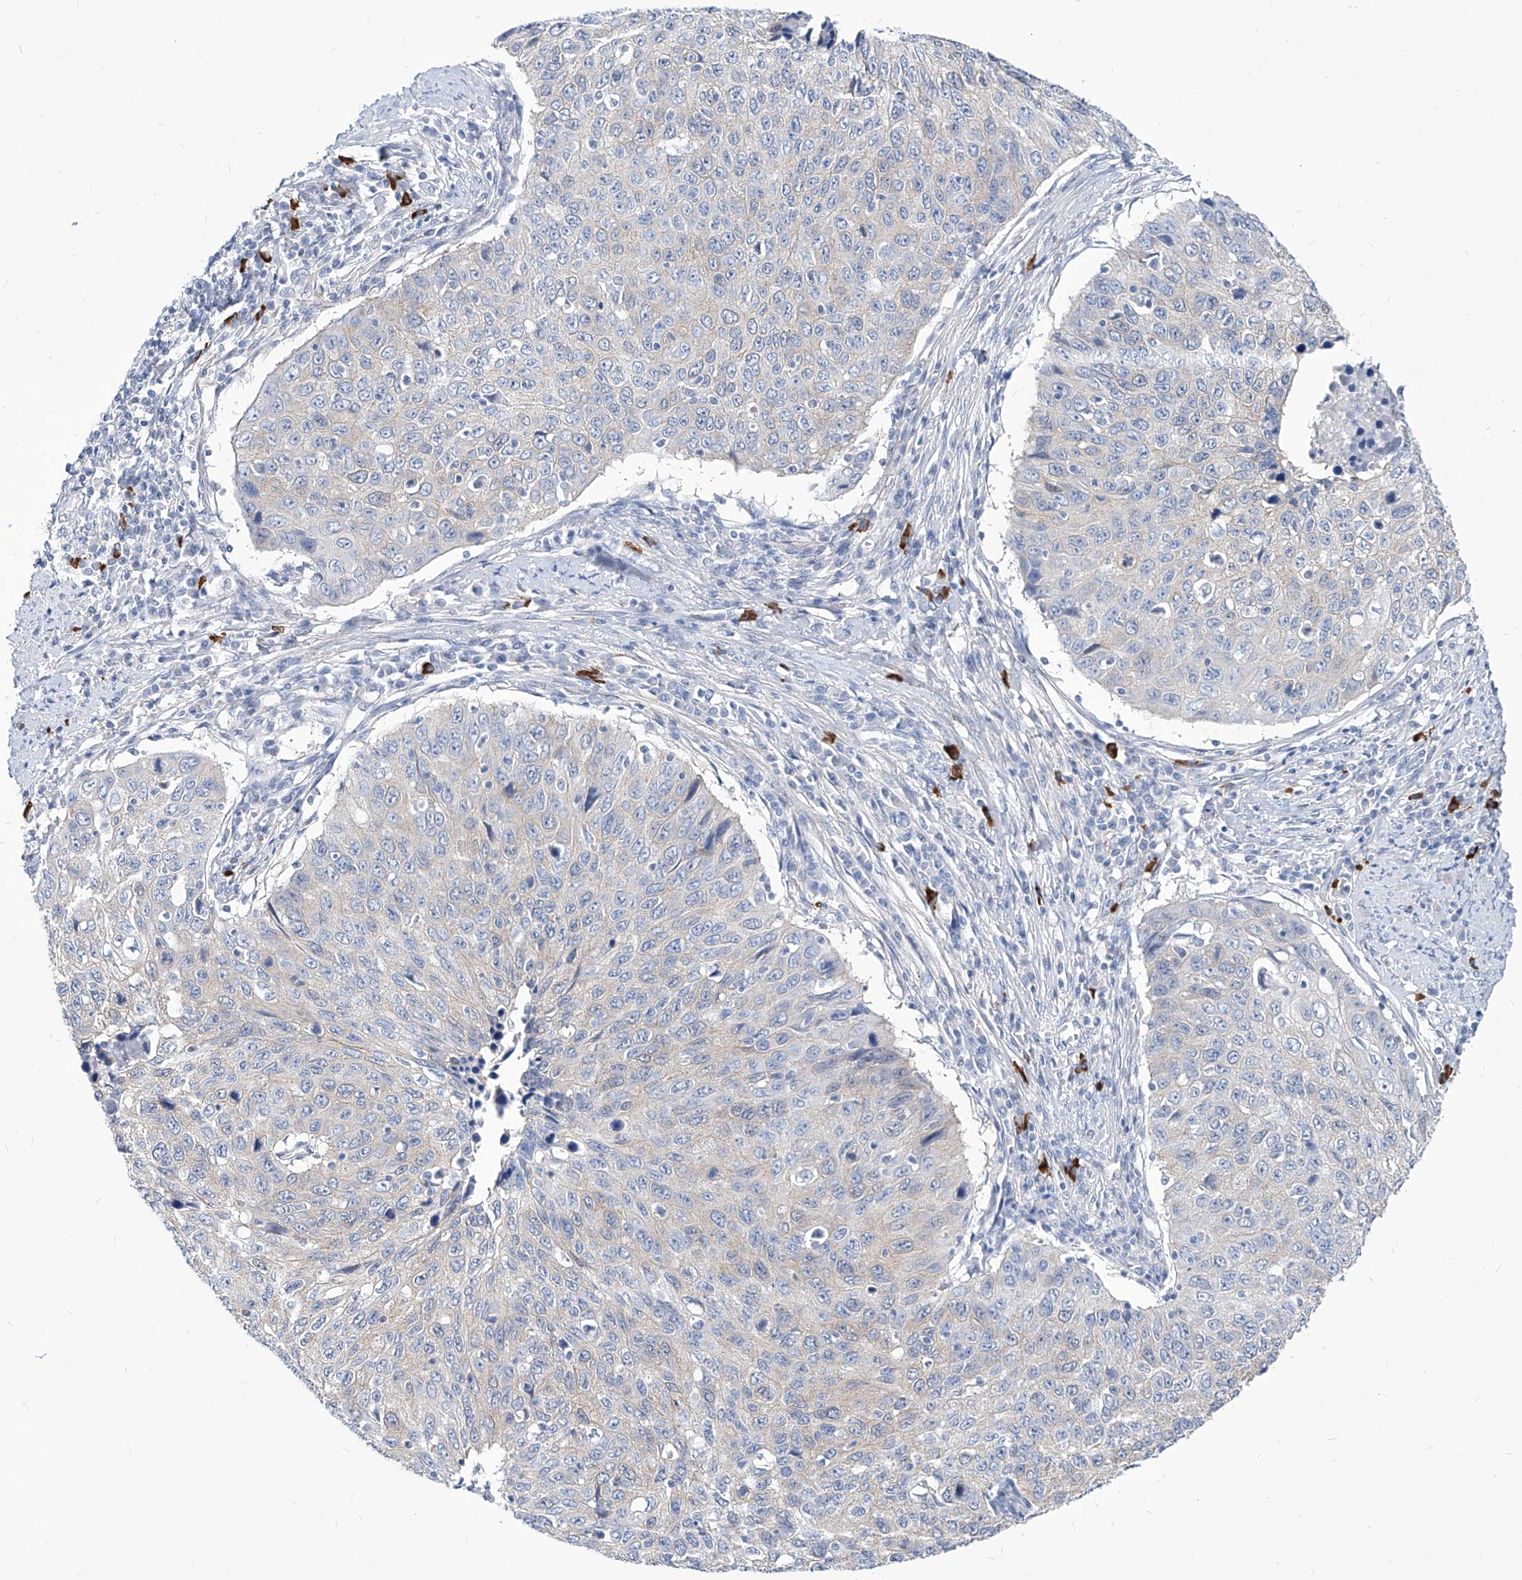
{"staining": {"intensity": "negative", "quantity": "none", "location": "none"}, "tissue": "cervical cancer", "cell_type": "Tumor cells", "image_type": "cancer", "snomed": [{"axis": "morphology", "description": "Squamous cell carcinoma, NOS"}, {"axis": "topography", "description": "Cervix"}], "caption": "Tumor cells show no significant protein expression in squamous cell carcinoma (cervical).", "gene": "AKAP10", "patient": {"sex": "female", "age": 53}}